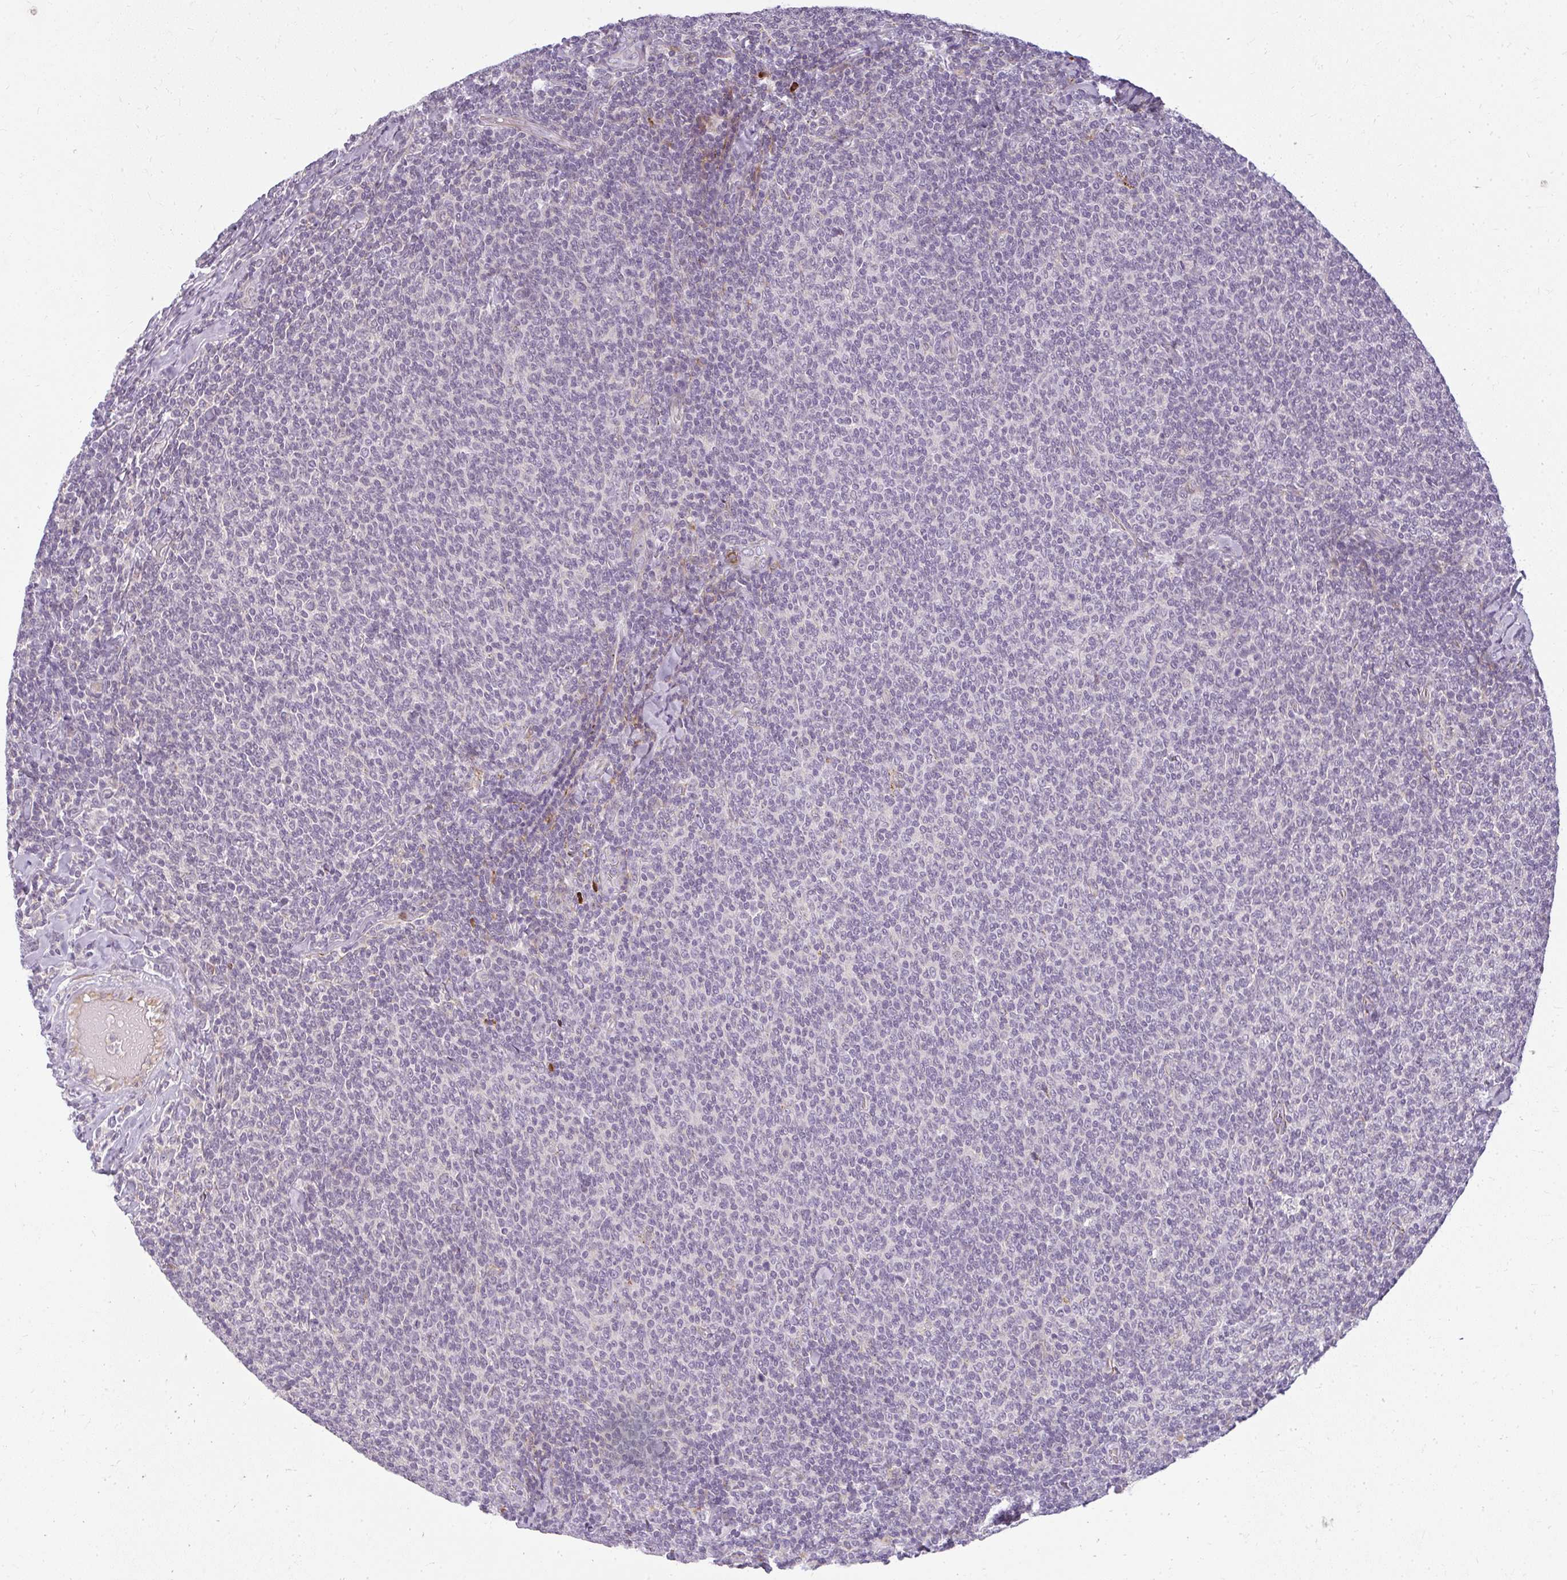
{"staining": {"intensity": "negative", "quantity": "none", "location": "none"}, "tissue": "lymphoma", "cell_type": "Tumor cells", "image_type": "cancer", "snomed": [{"axis": "morphology", "description": "Malignant lymphoma, non-Hodgkin's type, Low grade"}, {"axis": "topography", "description": "Lymph node"}], "caption": "IHC of human lymphoma reveals no staining in tumor cells.", "gene": "ZFYVE26", "patient": {"sex": "male", "age": 52}}